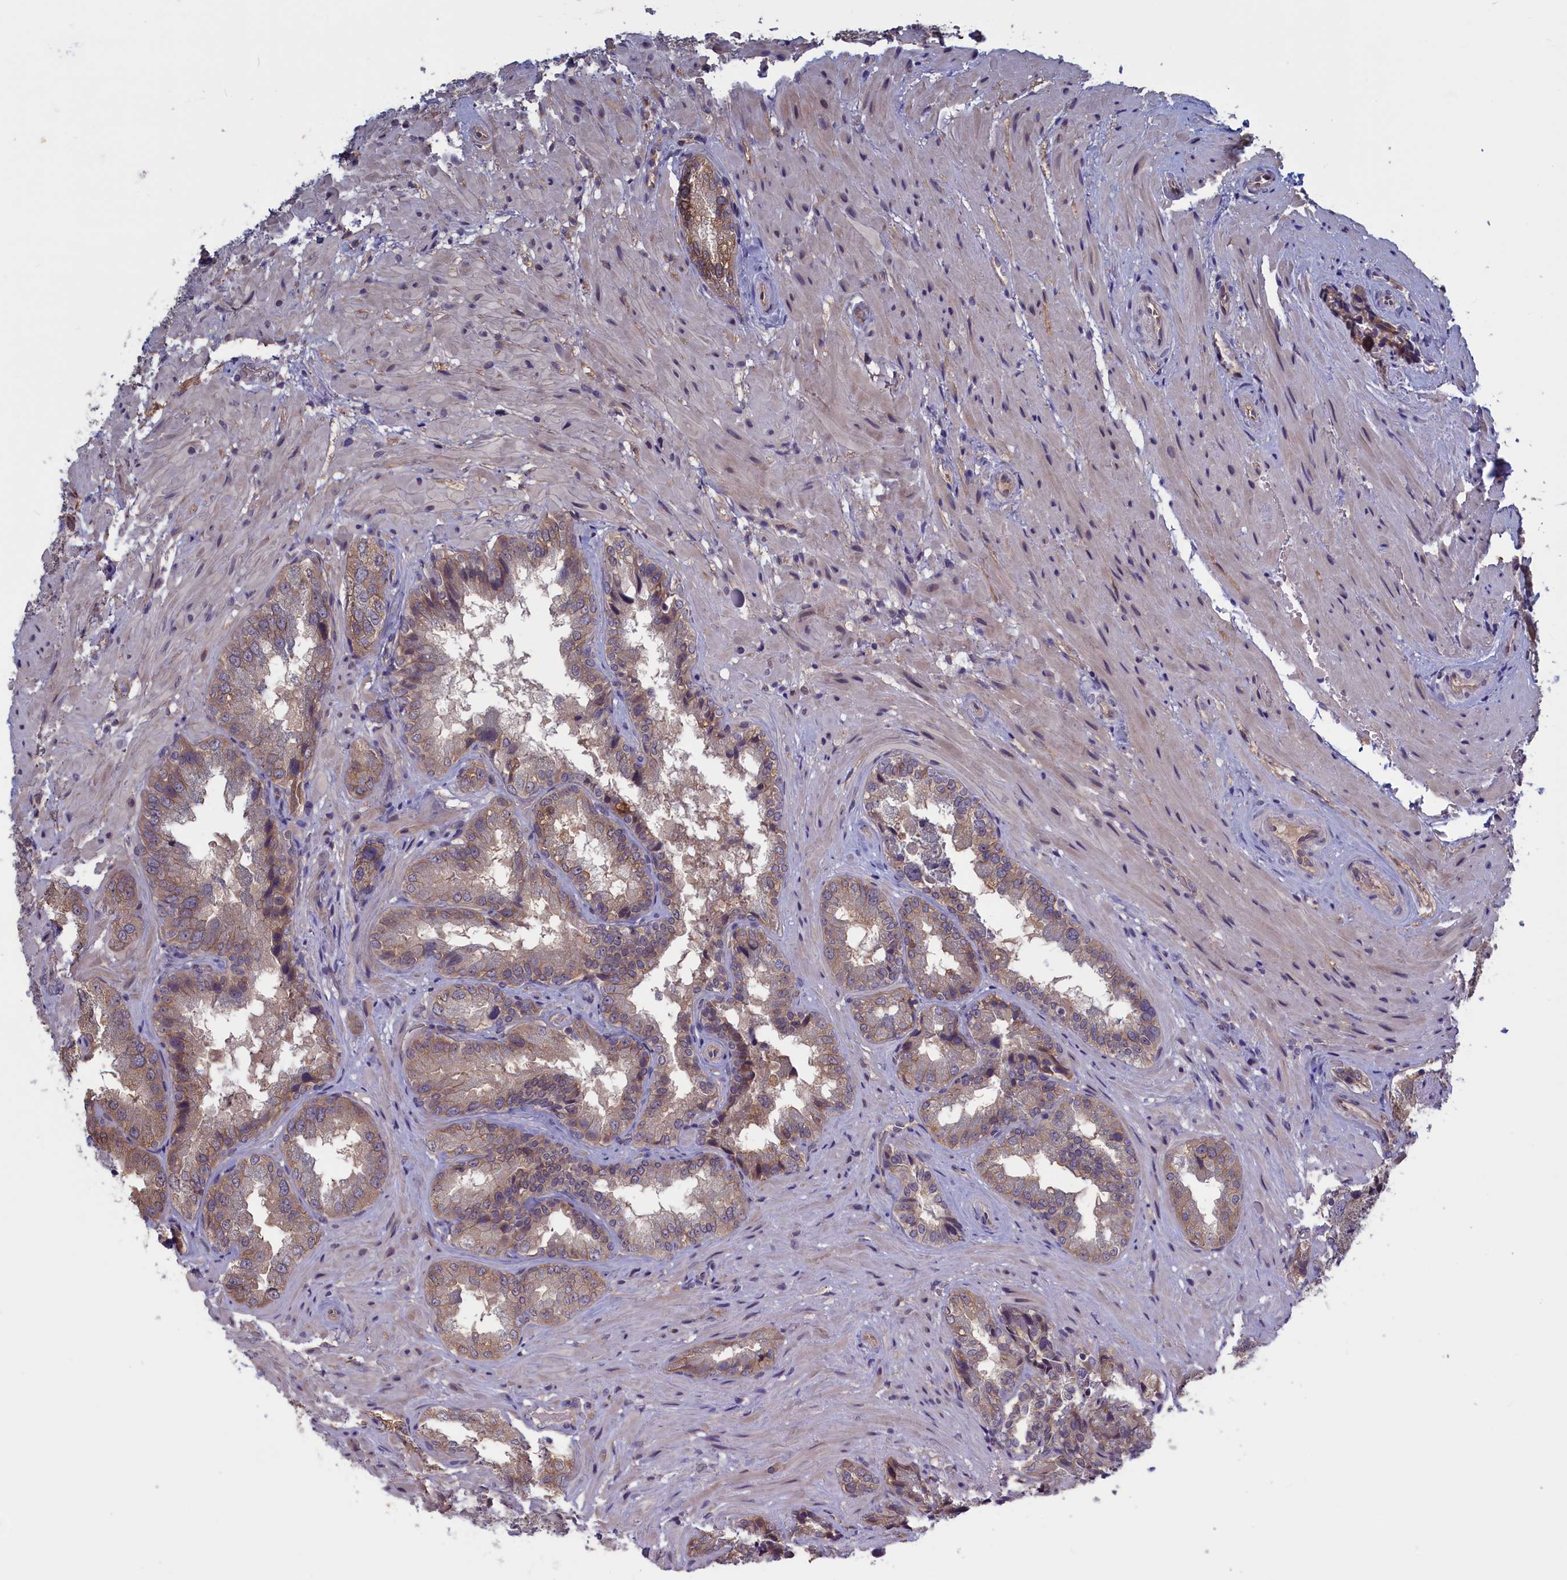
{"staining": {"intensity": "weak", "quantity": "25%-75%", "location": "cytoplasmic/membranous,nuclear"}, "tissue": "seminal vesicle", "cell_type": "Glandular cells", "image_type": "normal", "snomed": [{"axis": "morphology", "description": "Normal tissue, NOS"}, {"axis": "topography", "description": "Seminal veicle"}, {"axis": "topography", "description": "Peripheral nerve tissue"}], "caption": "DAB (3,3'-diaminobenzidine) immunohistochemical staining of benign seminal vesicle exhibits weak cytoplasmic/membranous,nuclear protein expression in approximately 25%-75% of glandular cells.", "gene": "PLP2", "patient": {"sex": "male", "age": 63}}